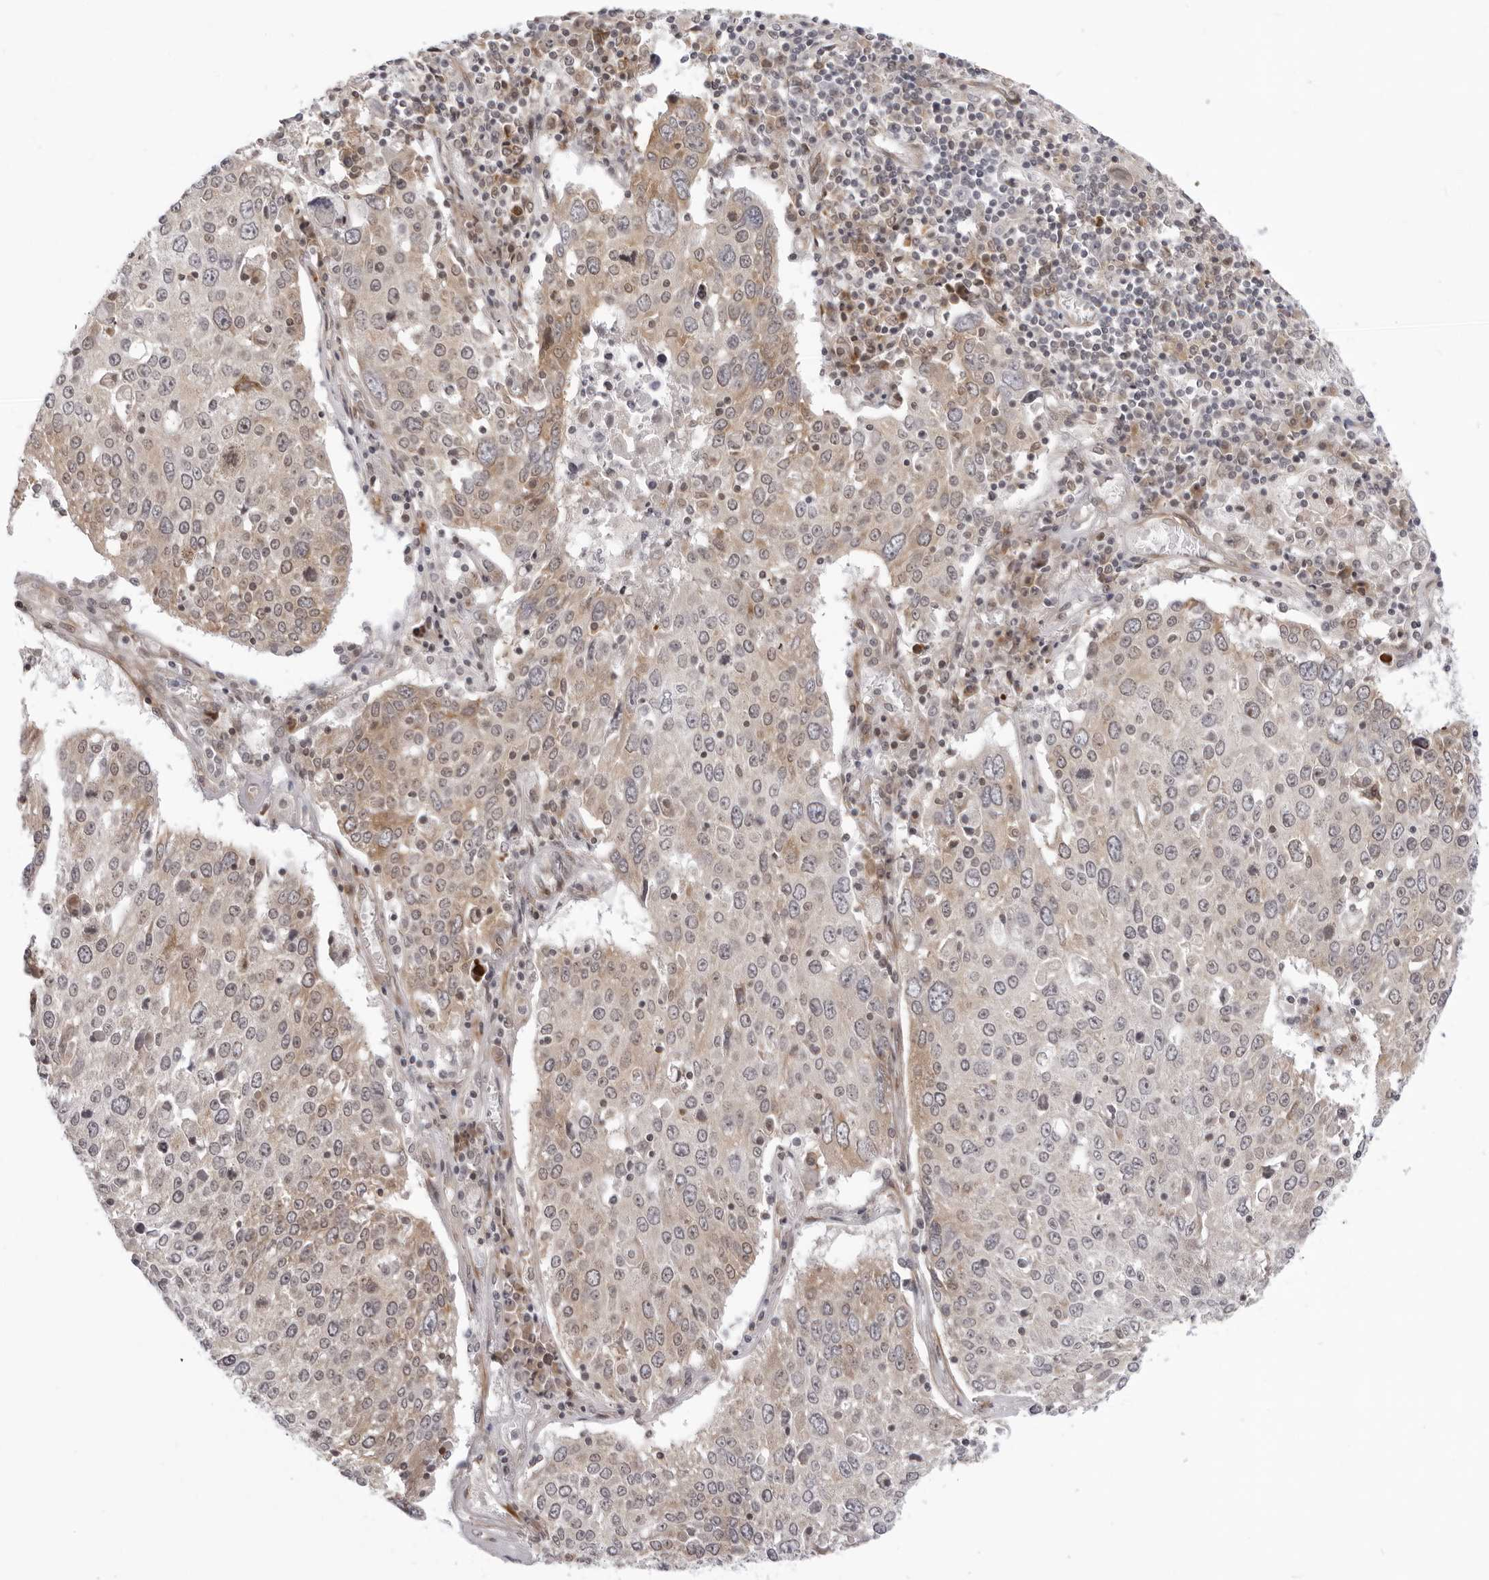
{"staining": {"intensity": "weak", "quantity": "25%-75%", "location": "cytoplasmic/membranous"}, "tissue": "lung cancer", "cell_type": "Tumor cells", "image_type": "cancer", "snomed": [{"axis": "morphology", "description": "Squamous cell carcinoma, NOS"}, {"axis": "topography", "description": "Lung"}], "caption": "A brown stain shows weak cytoplasmic/membranous staining of a protein in human squamous cell carcinoma (lung) tumor cells.", "gene": "SRGAP2", "patient": {"sex": "male", "age": 65}}